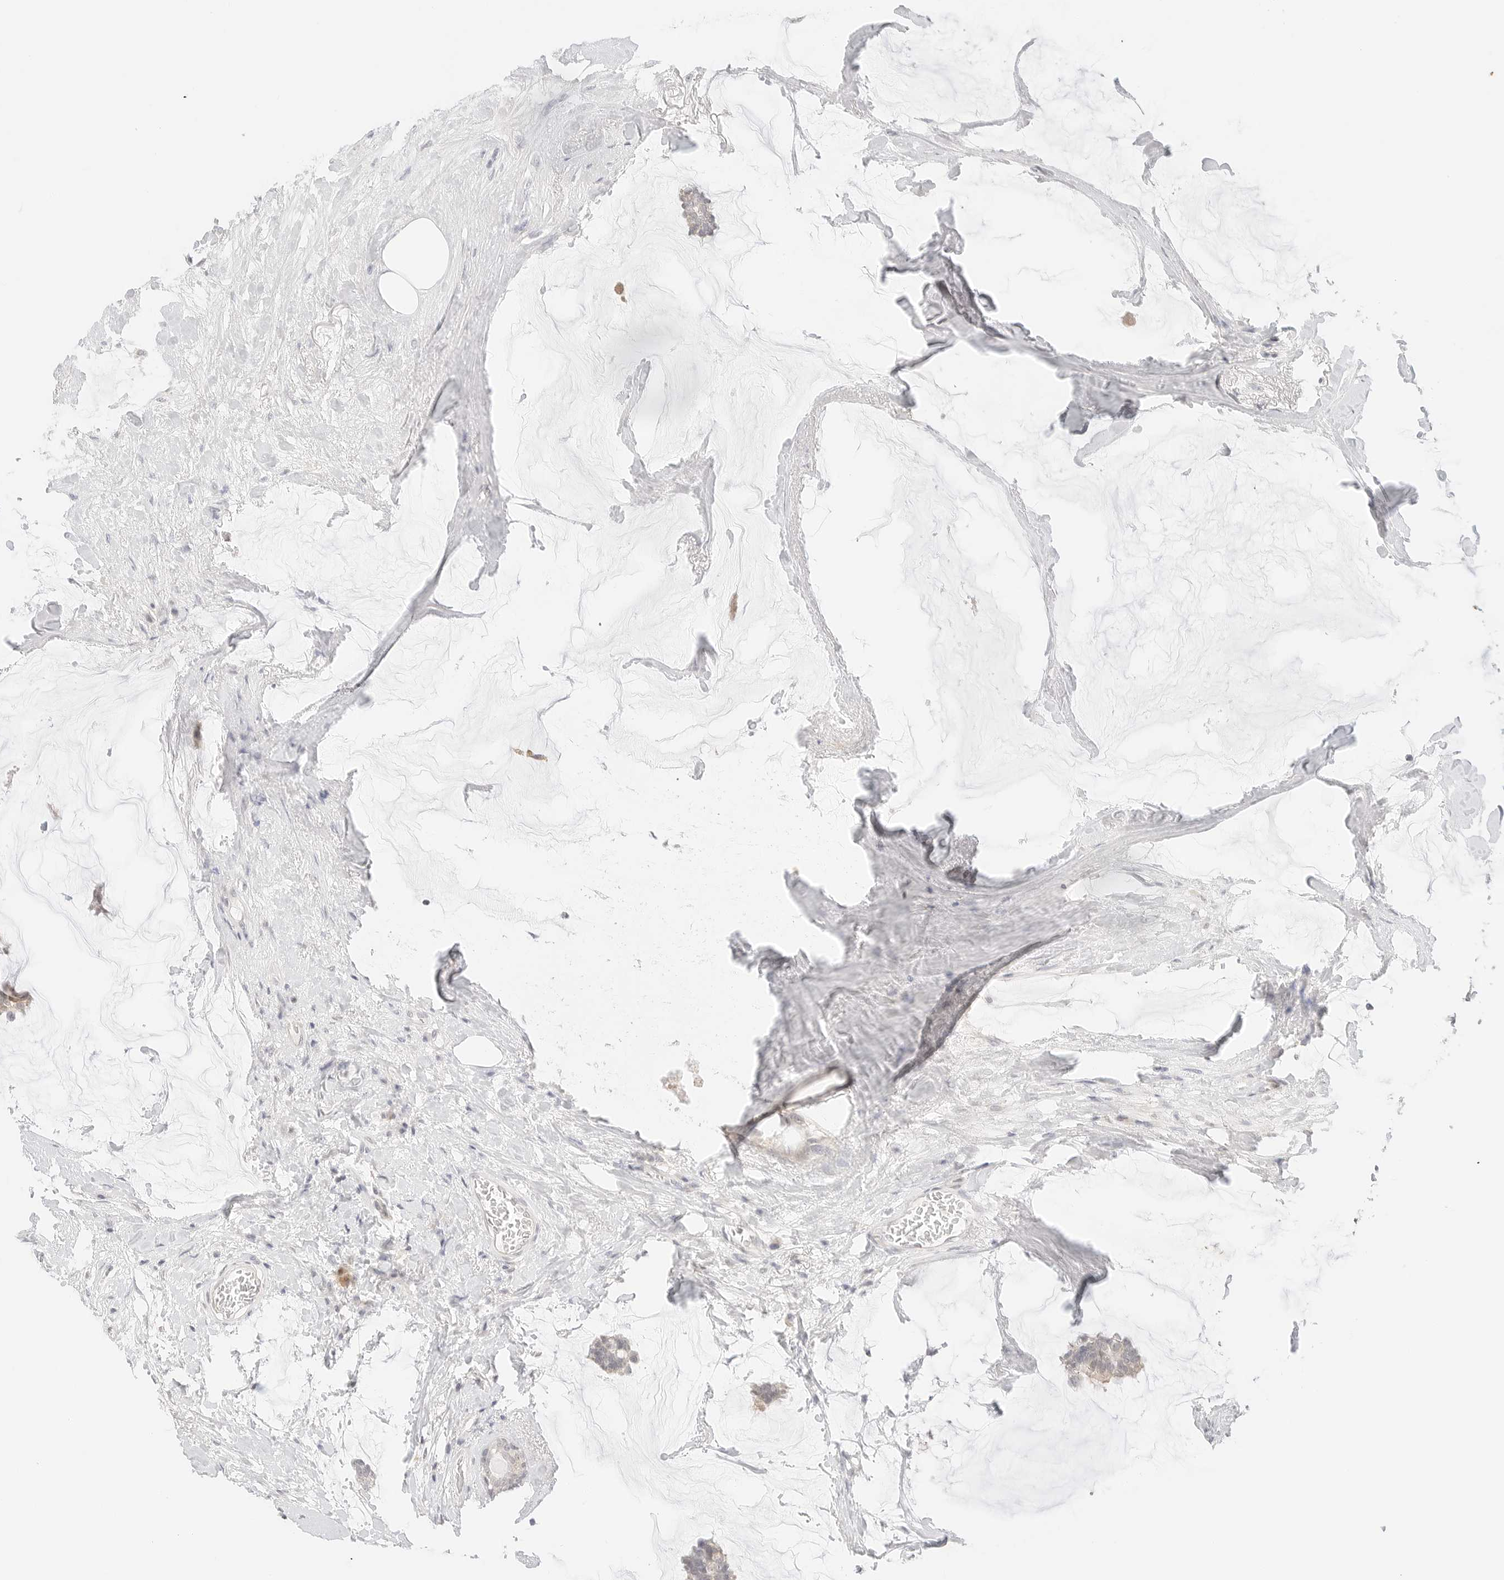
{"staining": {"intensity": "weak", "quantity": "<25%", "location": "cytoplasmic/membranous"}, "tissue": "breast cancer", "cell_type": "Tumor cells", "image_type": "cancer", "snomed": [{"axis": "morphology", "description": "Duct carcinoma"}, {"axis": "topography", "description": "Breast"}], "caption": "IHC of breast cancer shows no positivity in tumor cells.", "gene": "GNAS", "patient": {"sex": "female", "age": 93}}